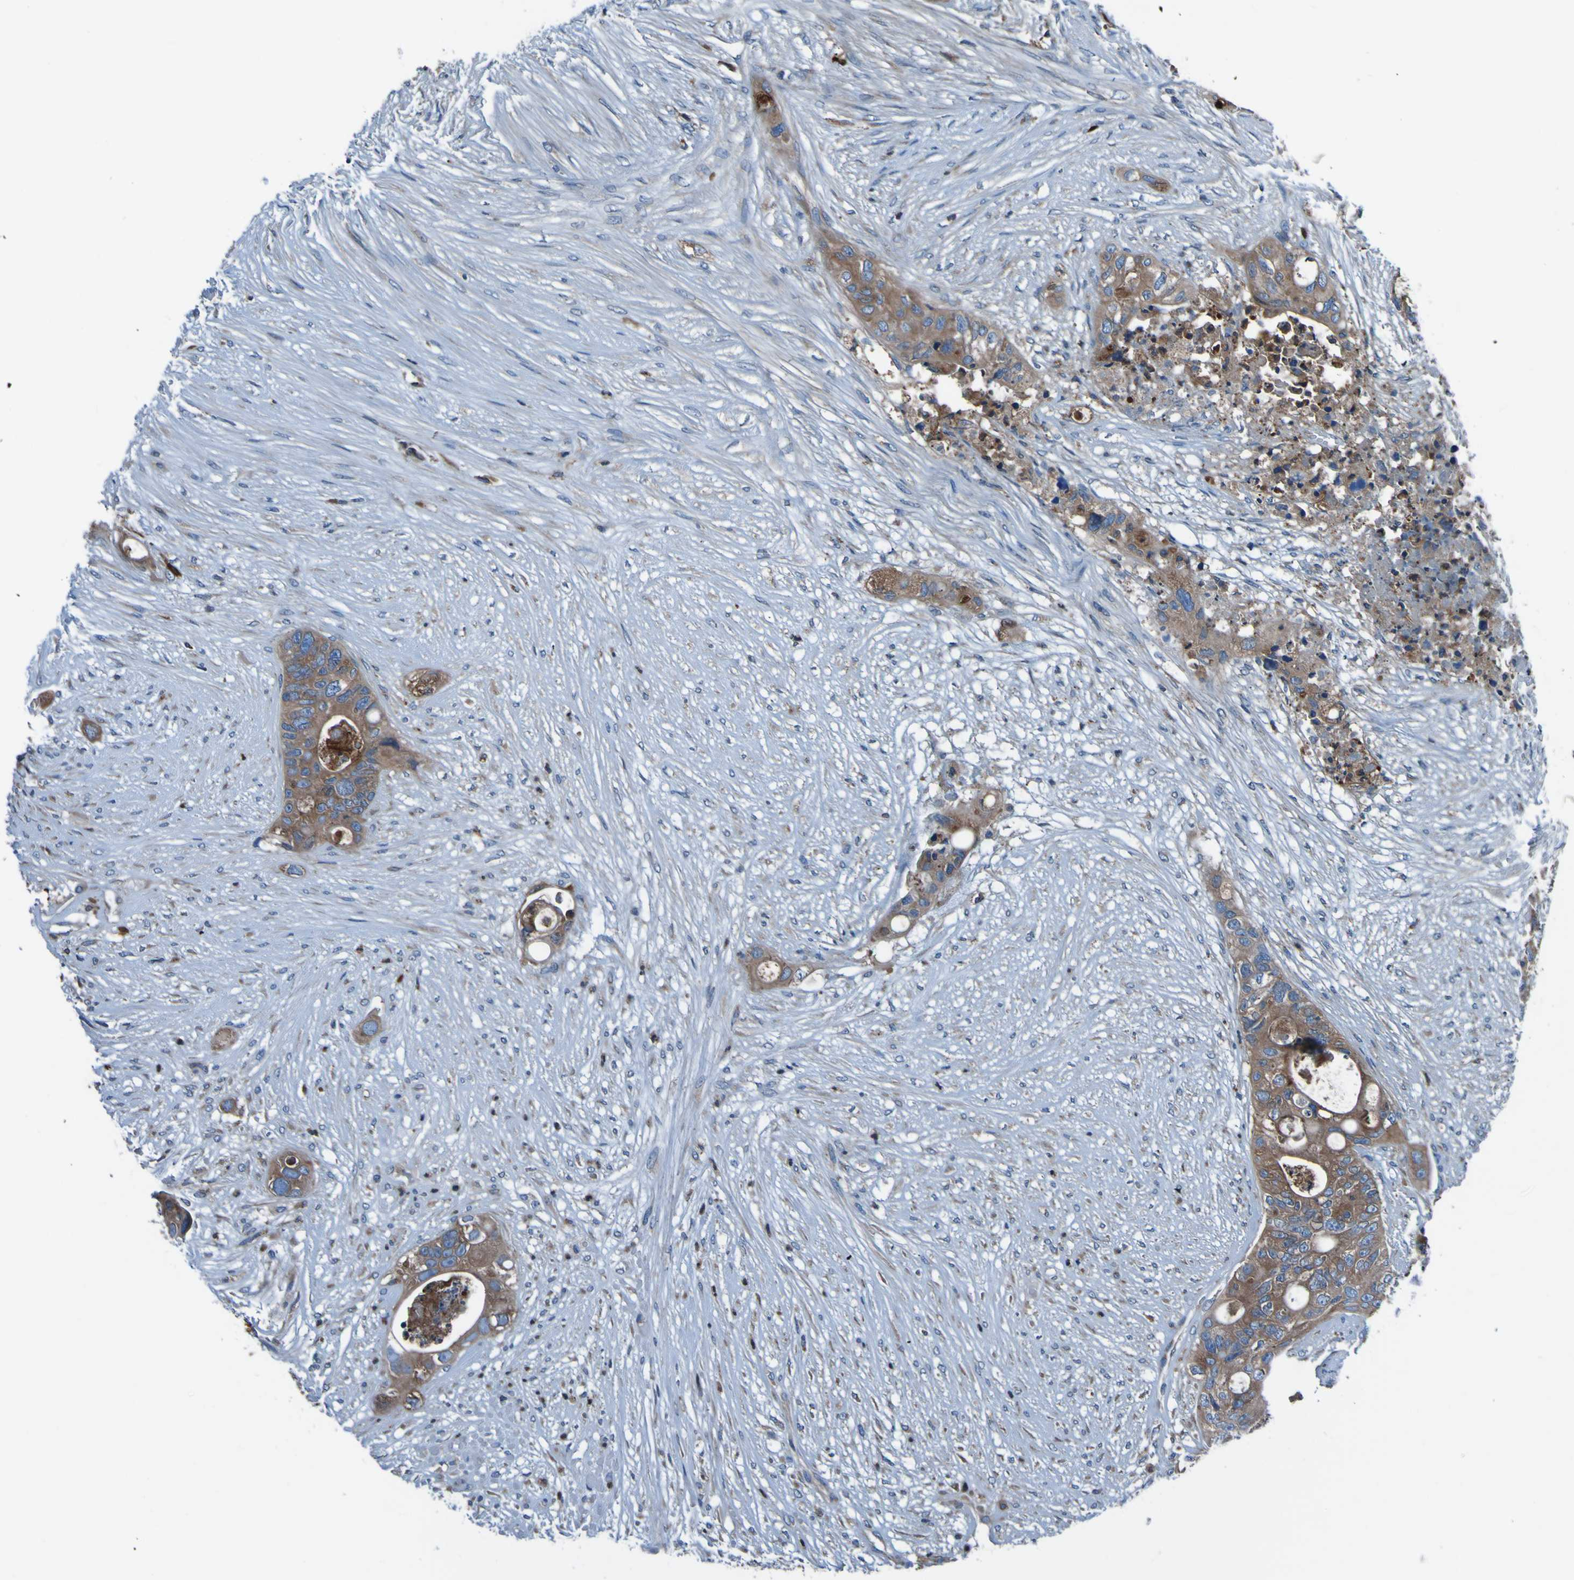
{"staining": {"intensity": "moderate", "quantity": ">75%", "location": "cytoplasmic/membranous"}, "tissue": "colorectal cancer", "cell_type": "Tumor cells", "image_type": "cancer", "snomed": [{"axis": "morphology", "description": "Adenocarcinoma, NOS"}, {"axis": "topography", "description": "Colon"}], "caption": "Colorectal adenocarcinoma stained with IHC displays moderate cytoplasmic/membranous staining in about >75% of tumor cells.", "gene": "RAB5B", "patient": {"sex": "female", "age": 57}}